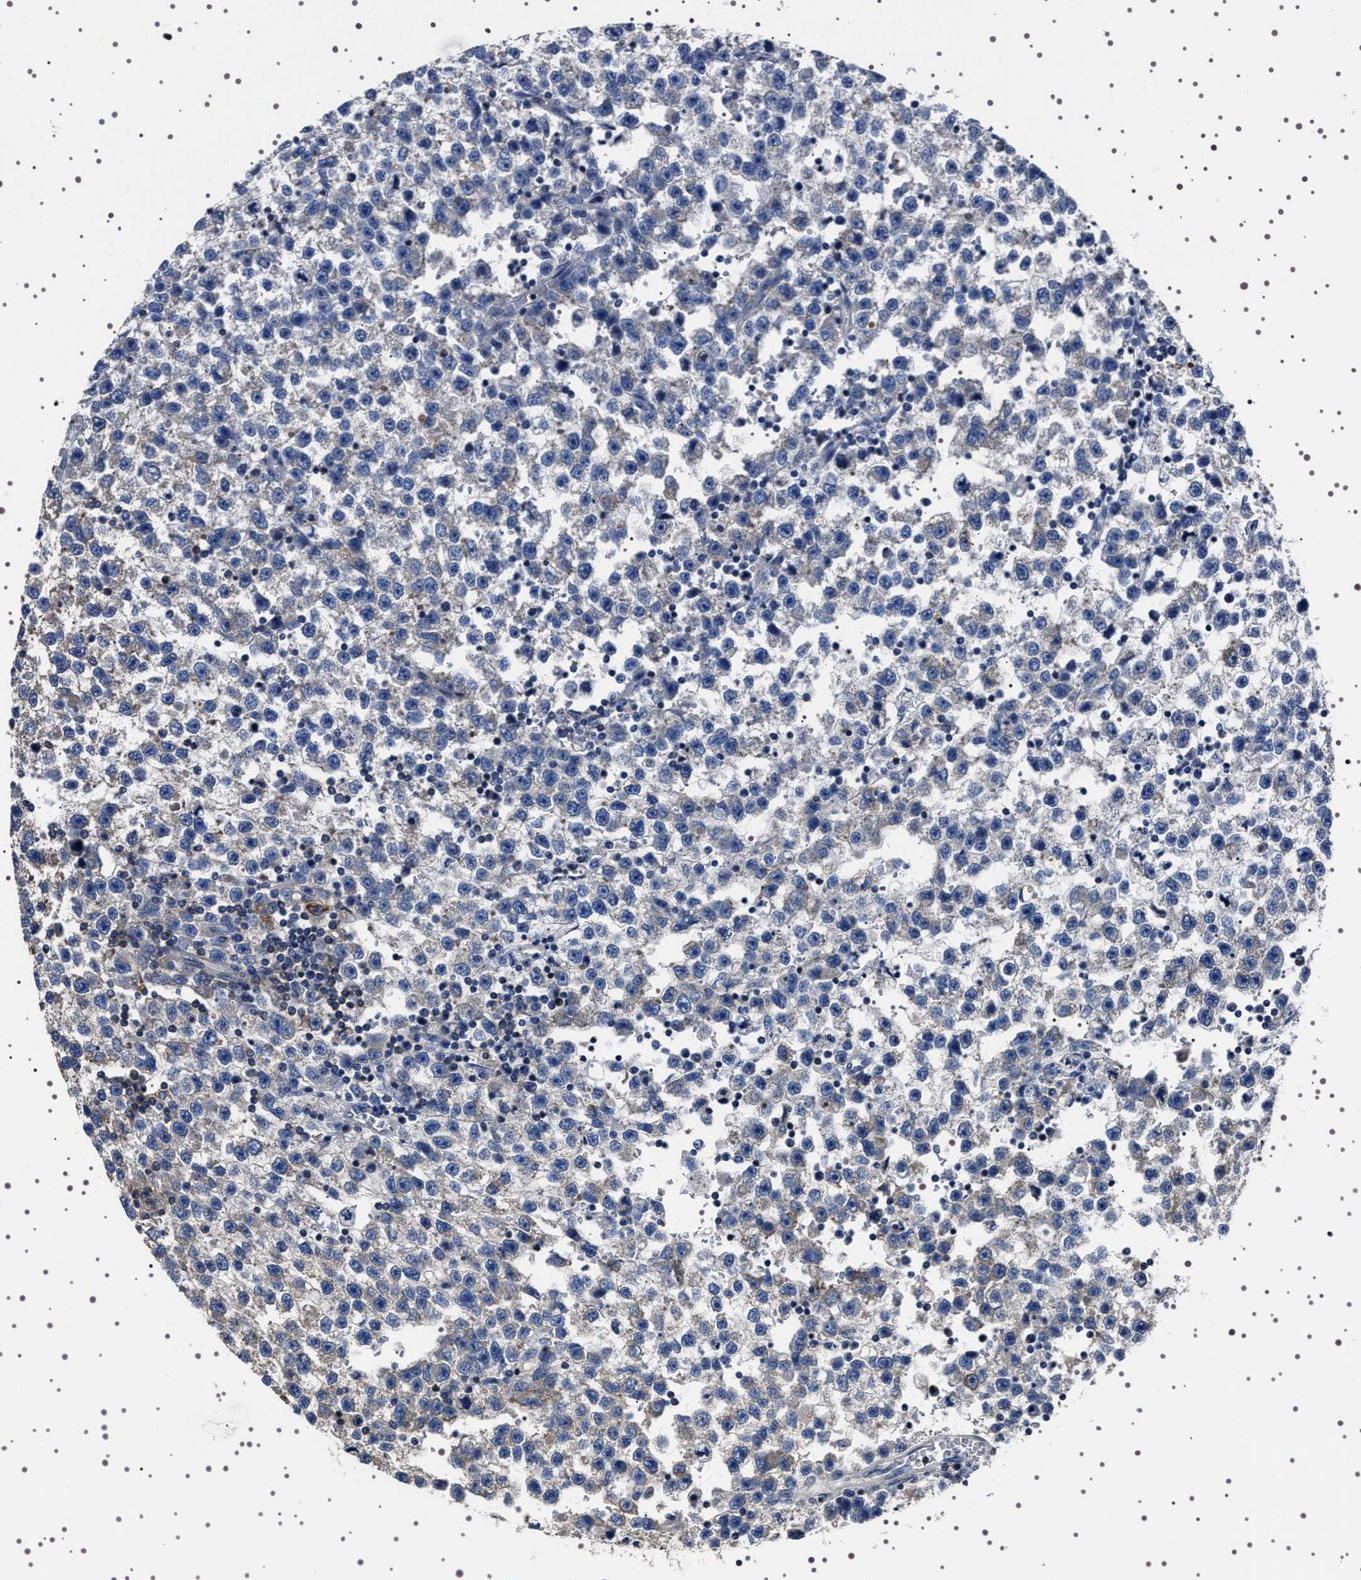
{"staining": {"intensity": "weak", "quantity": "<25%", "location": "cytoplasmic/membranous"}, "tissue": "testis cancer", "cell_type": "Tumor cells", "image_type": "cancer", "snomed": [{"axis": "morphology", "description": "Seminoma, NOS"}, {"axis": "topography", "description": "Testis"}], "caption": "Image shows no significant protein positivity in tumor cells of testis seminoma. The staining was performed using DAB (3,3'-diaminobenzidine) to visualize the protein expression in brown, while the nuclei were stained in blue with hematoxylin (Magnification: 20x).", "gene": "WDR1", "patient": {"sex": "male", "age": 33}}